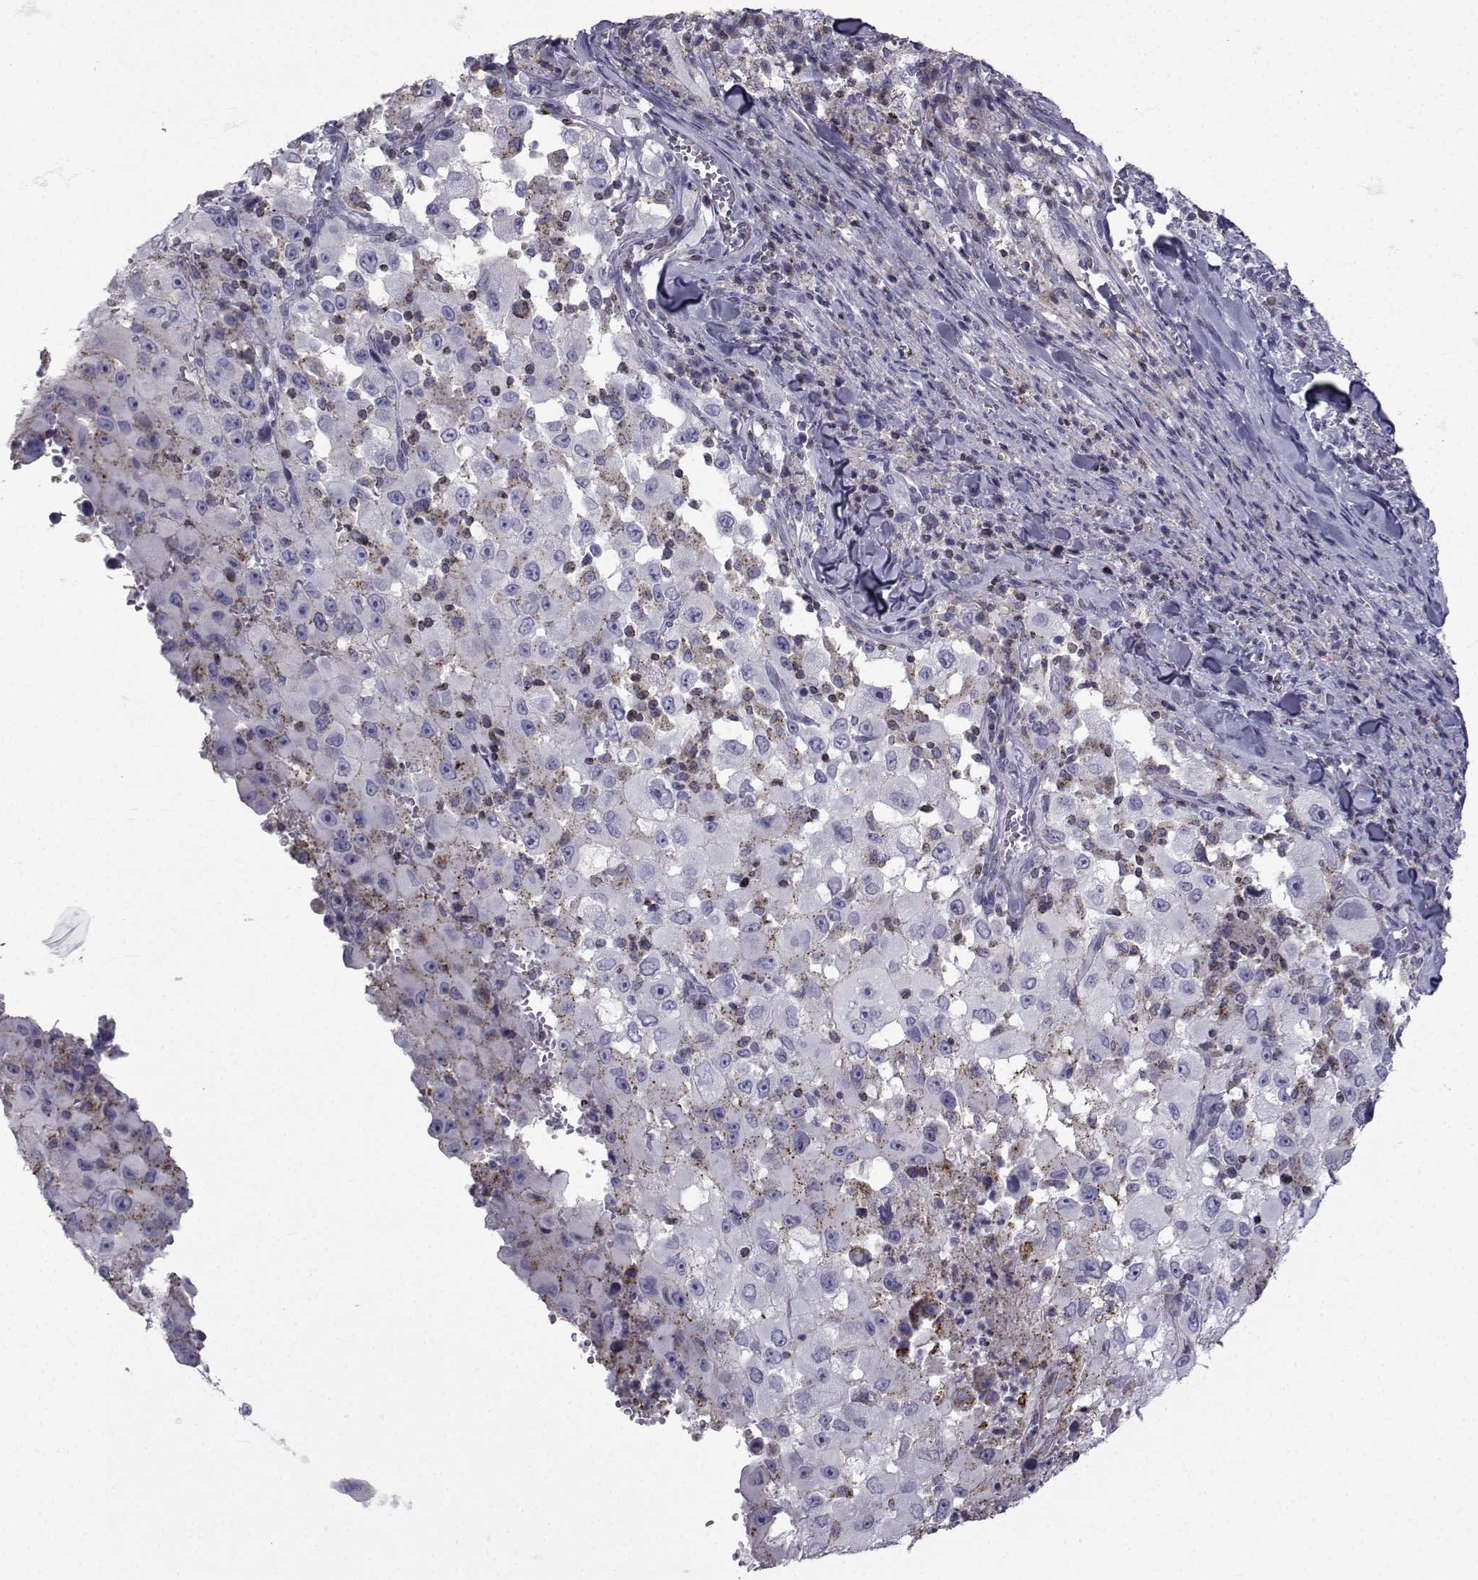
{"staining": {"intensity": "negative", "quantity": "none", "location": "none"}, "tissue": "melanoma", "cell_type": "Tumor cells", "image_type": "cancer", "snomed": [{"axis": "morphology", "description": "Malignant melanoma, Metastatic site"}, {"axis": "topography", "description": "Soft tissue"}], "caption": "Human malignant melanoma (metastatic site) stained for a protein using immunohistochemistry exhibits no staining in tumor cells.", "gene": "PDE6H", "patient": {"sex": "male", "age": 50}}